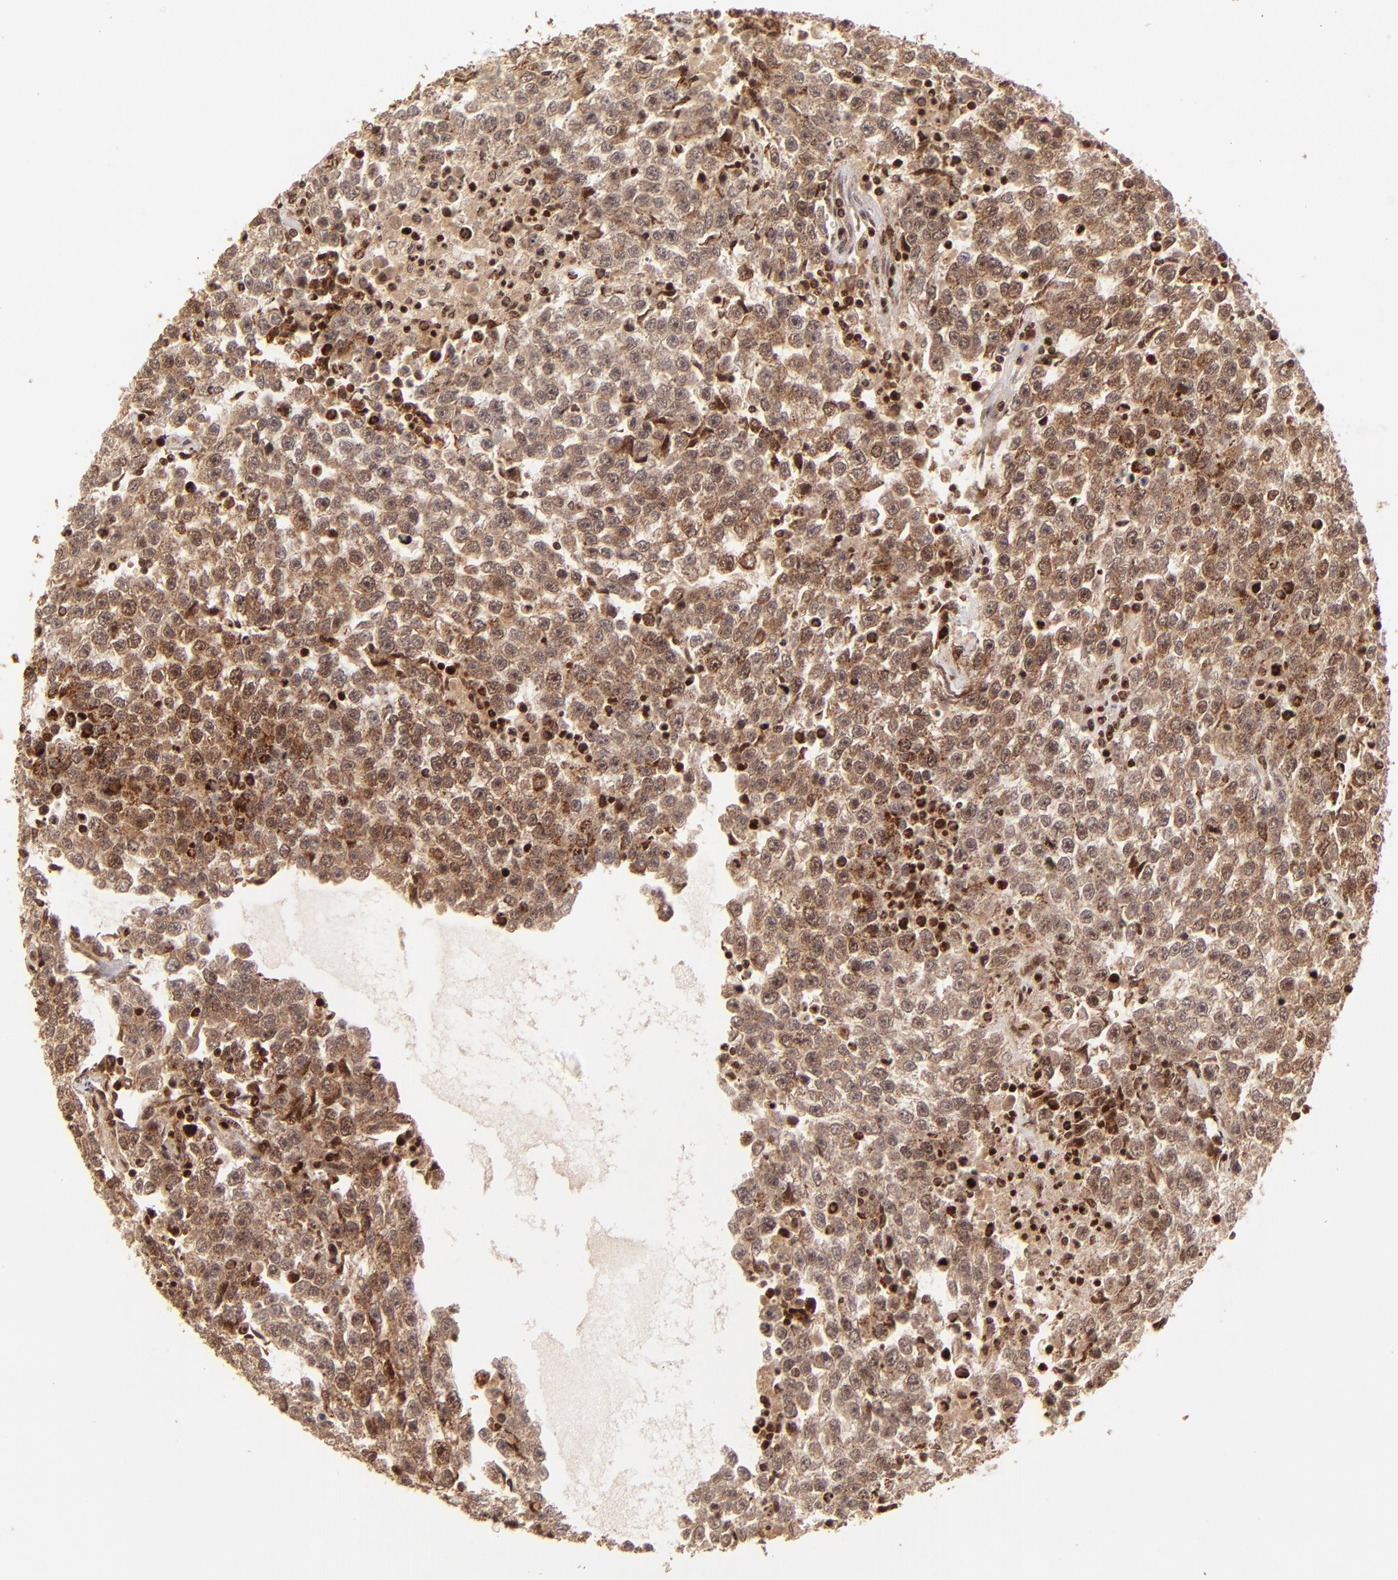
{"staining": {"intensity": "moderate", "quantity": ">75%", "location": "cytoplasmic/membranous"}, "tissue": "testis cancer", "cell_type": "Tumor cells", "image_type": "cancer", "snomed": [{"axis": "morphology", "description": "Seminoma, NOS"}, {"axis": "topography", "description": "Testis"}], "caption": "This is an image of immunohistochemistry staining of testis cancer (seminoma), which shows moderate expression in the cytoplasmic/membranous of tumor cells.", "gene": "MED15", "patient": {"sex": "male", "age": 36}}